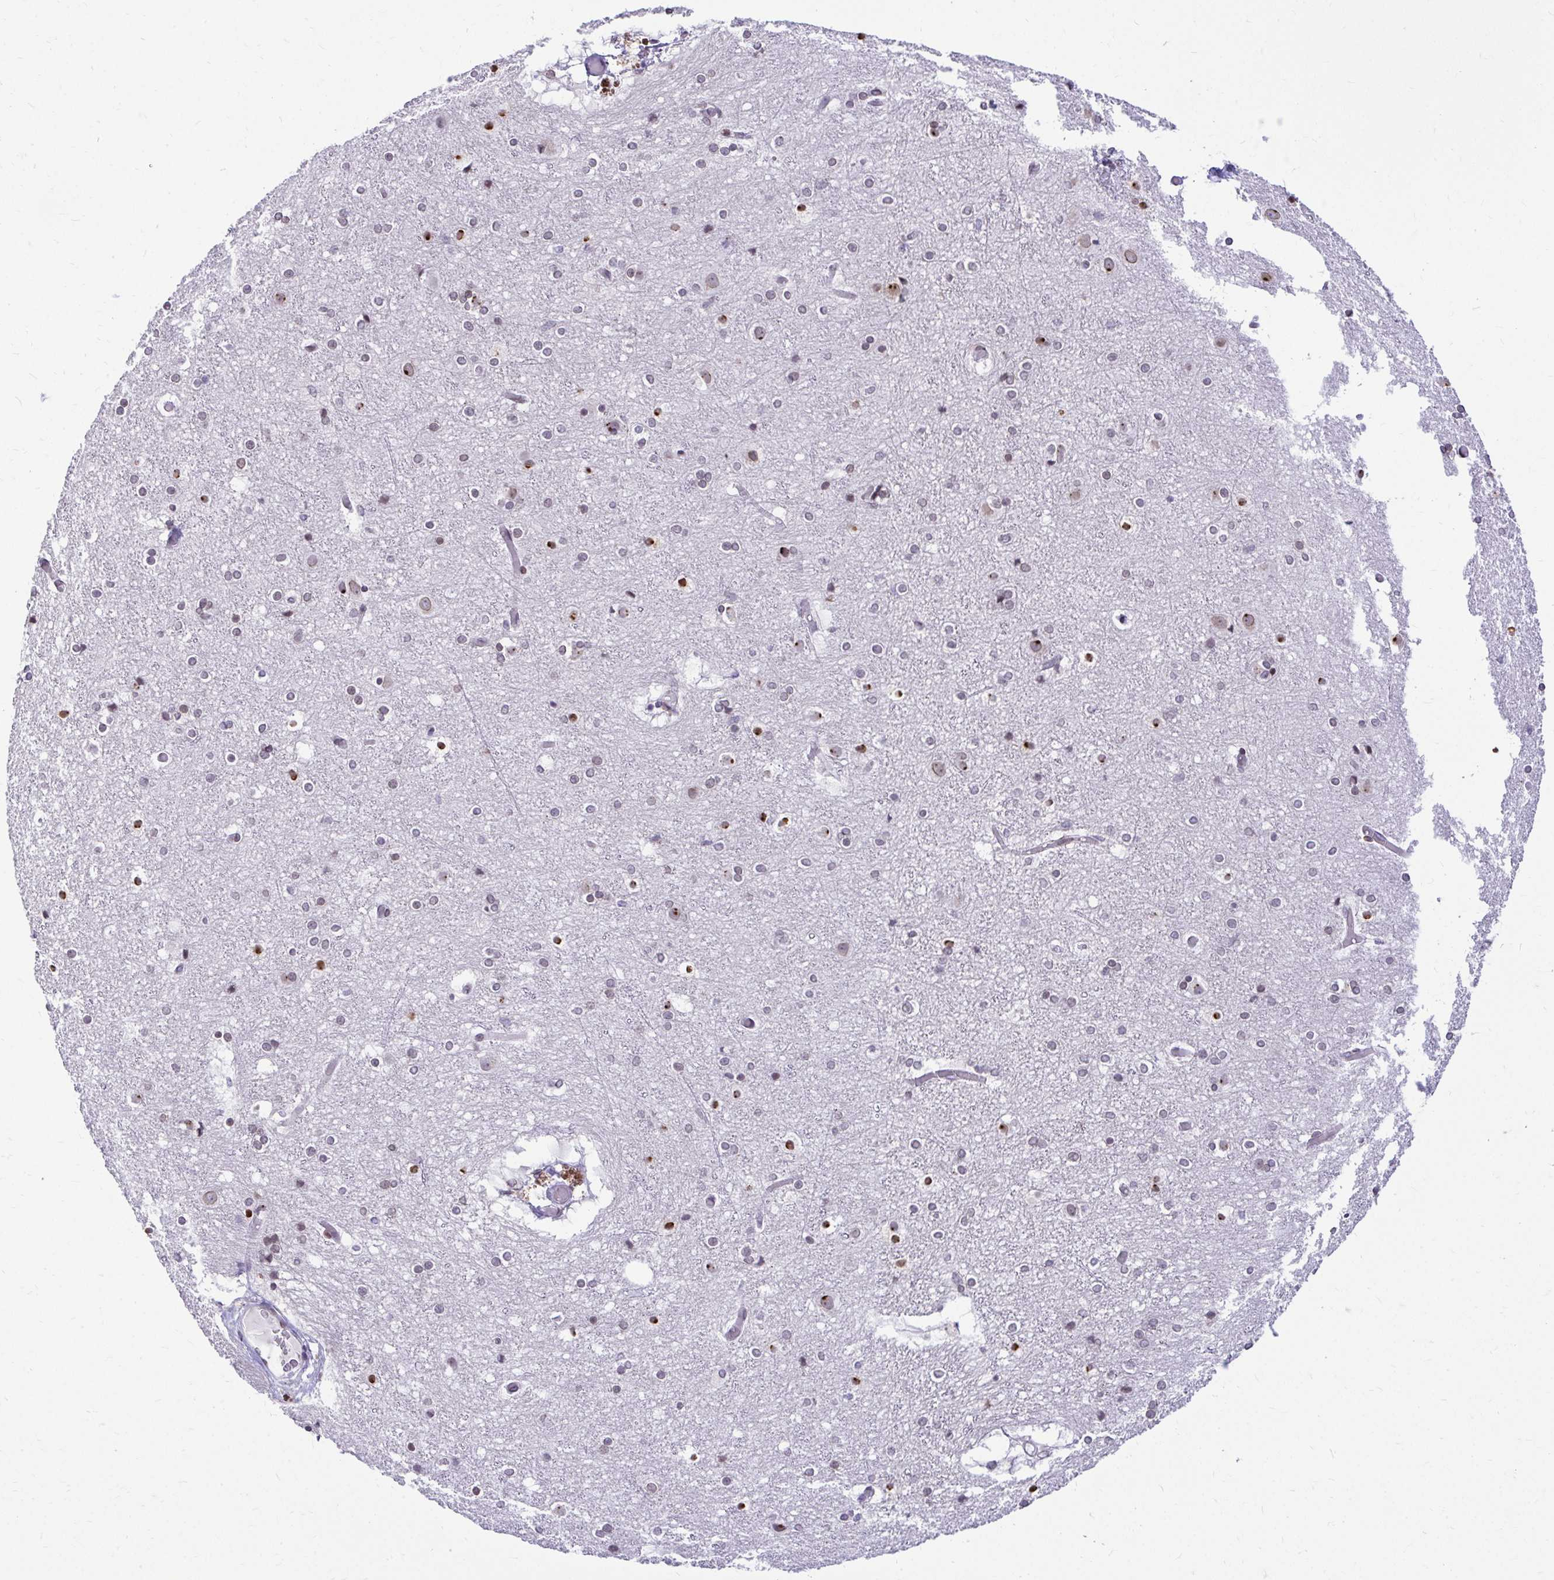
{"staining": {"intensity": "weak", "quantity": ">75%", "location": "nuclear"}, "tissue": "cerebral cortex", "cell_type": "Endothelial cells", "image_type": "normal", "snomed": [{"axis": "morphology", "description": "Normal tissue, NOS"}, {"axis": "topography", "description": "Cerebral cortex"}], "caption": "Benign cerebral cortex displays weak nuclear positivity in approximately >75% of endothelial cells Immunohistochemistry (ihc) stains the protein in brown and the nuclei are stained blue..", "gene": "BANF1", "patient": {"sex": "female", "age": 52}}